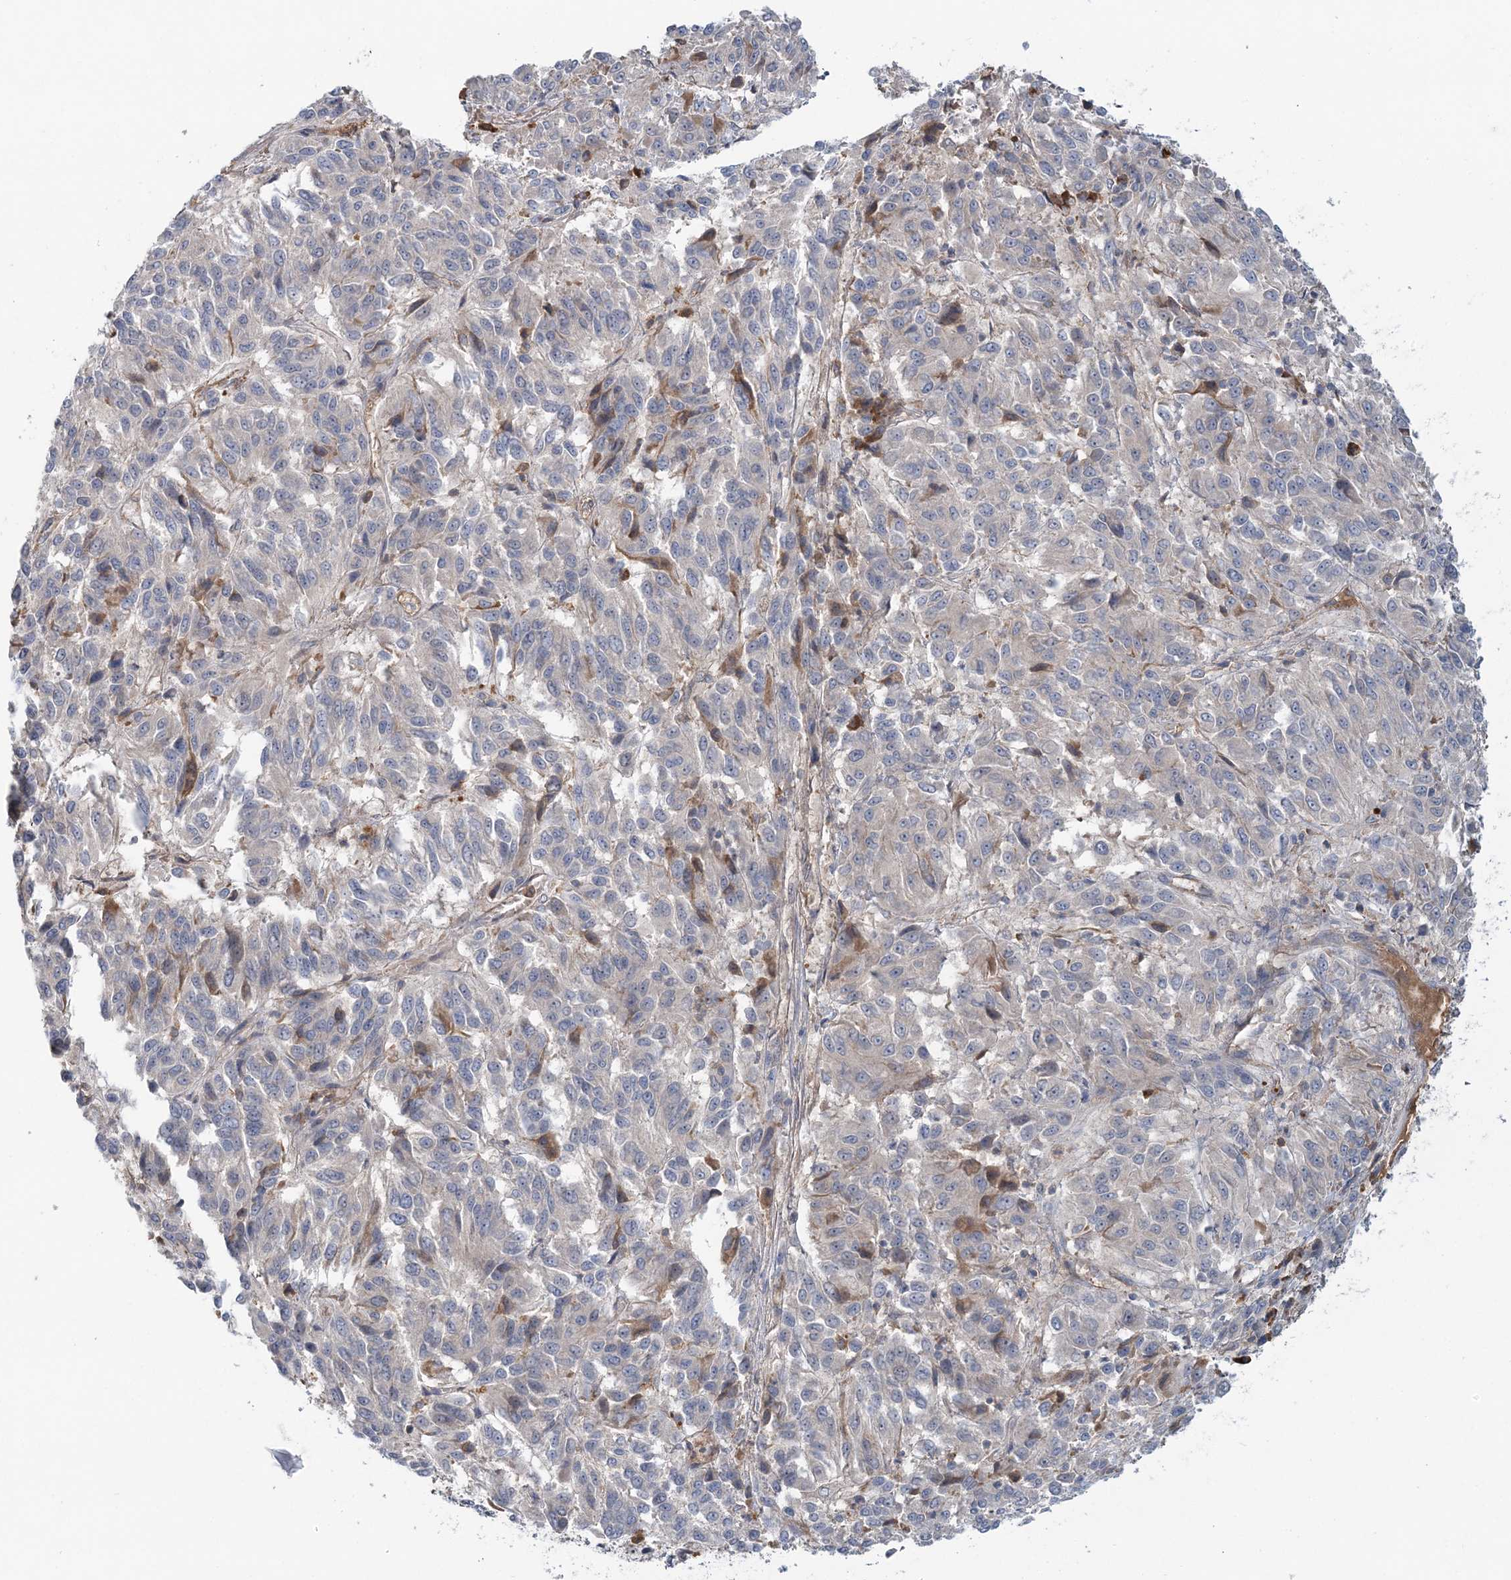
{"staining": {"intensity": "negative", "quantity": "none", "location": "none"}, "tissue": "melanoma", "cell_type": "Tumor cells", "image_type": "cancer", "snomed": [{"axis": "morphology", "description": "Malignant melanoma, Metastatic site"}, {"axis": "topography", "description": "Lung"}], "caption": "High power microscopy histopathology image of an immunohistochemistry micrograph of melanoma, revealing no significant staining in tumor cells.", "gene": "RNF25", "patient": {"sex": "male", "age": 64}}